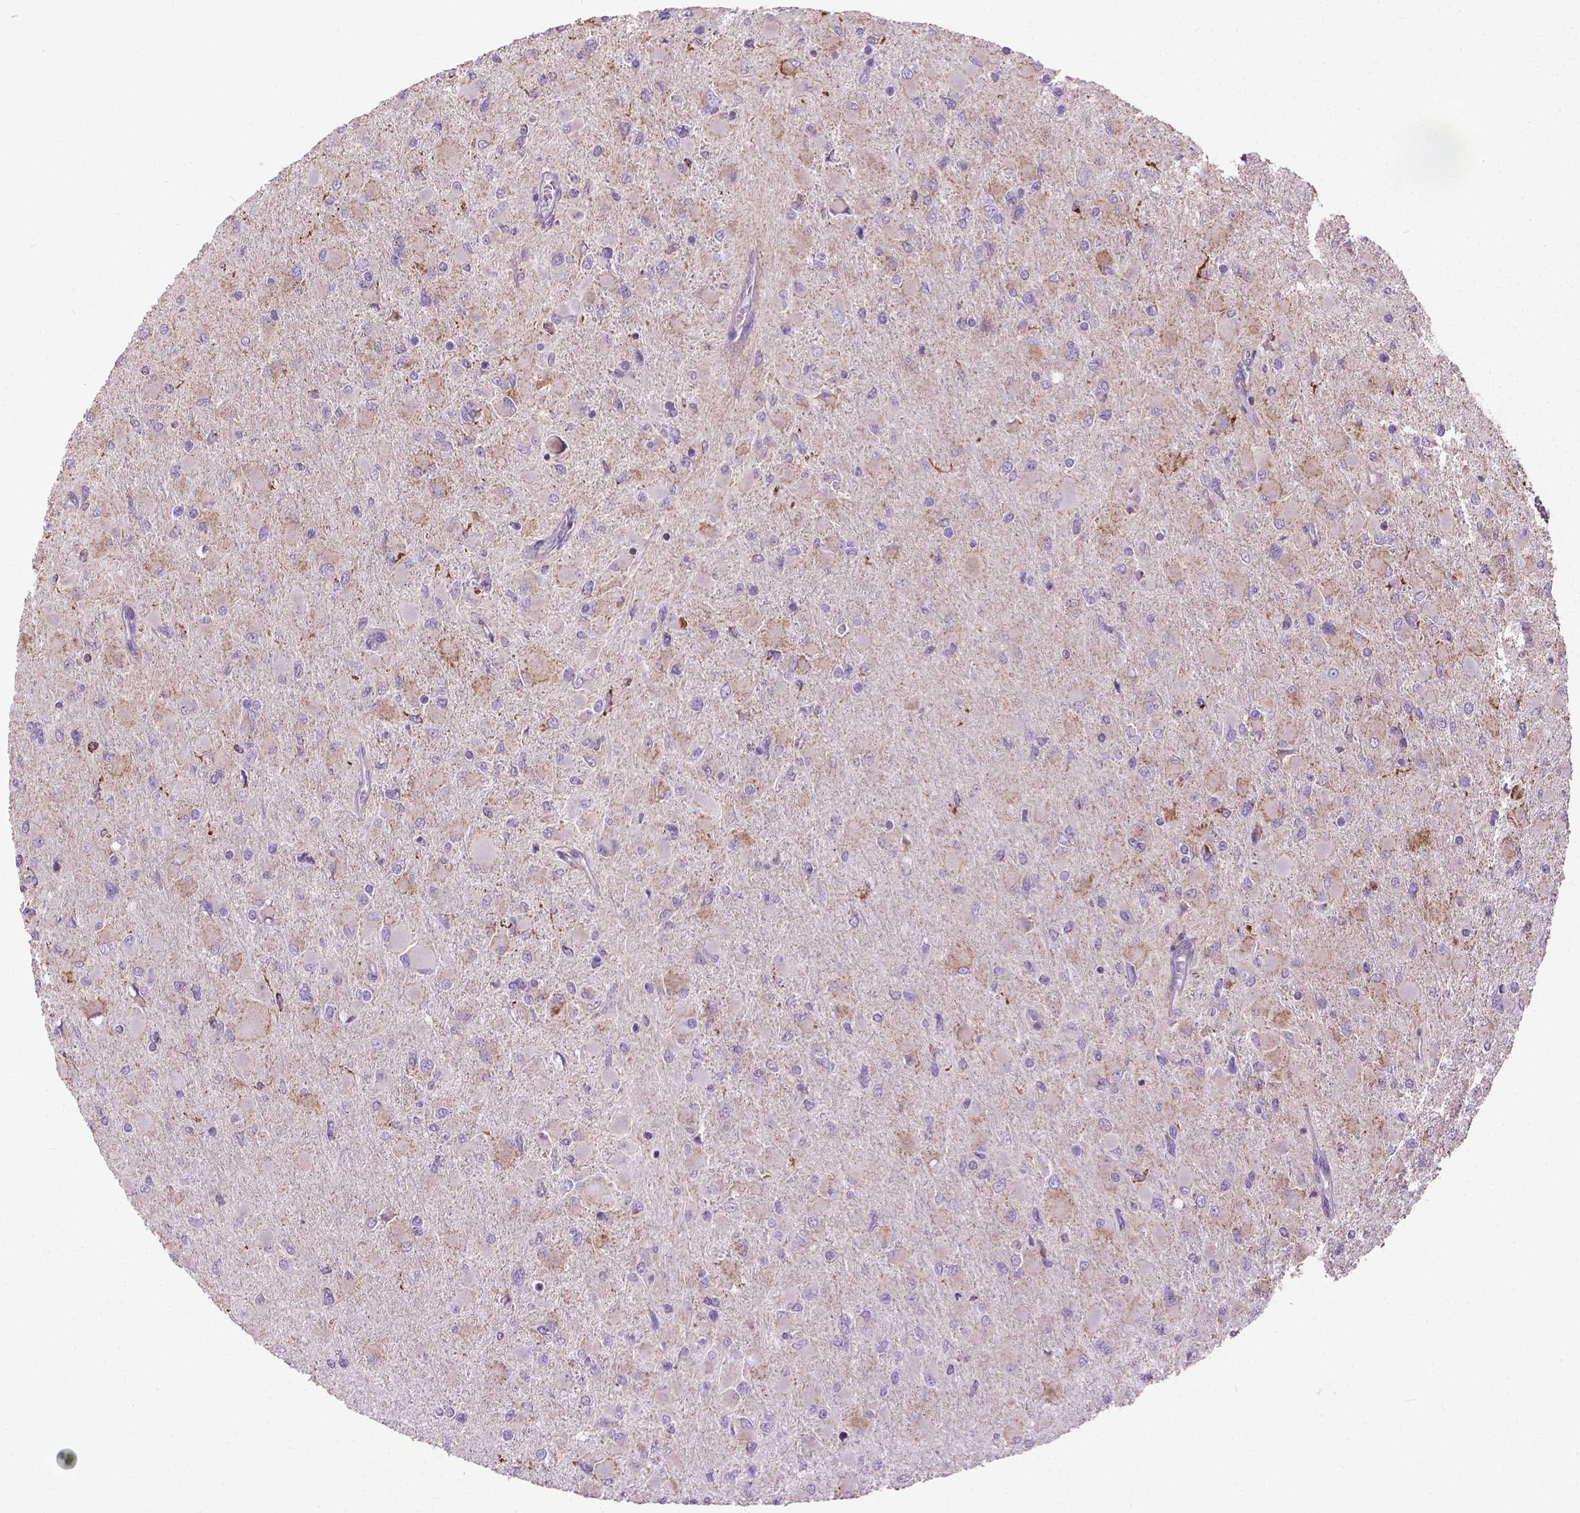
{"staining": {"intensity": "weak", "quantity": "<25%", "location": "cytoplasmic/membranous"}, "tissue": "glioma", "cell_type": "Tumor cells", "image_type": "cancer", "snomed": [{"axis": "morphology", "description": "Glioma, malignant, High grade"}, {"axis": "topography", "description": "Cerebral cortex"}], "caption": "This is an immunohistochemistry photomicrograph of human glioma. There is no staining in tumor cells.", "gene": "VDAC1", "patient": {"sex": "female", "age": 36}}